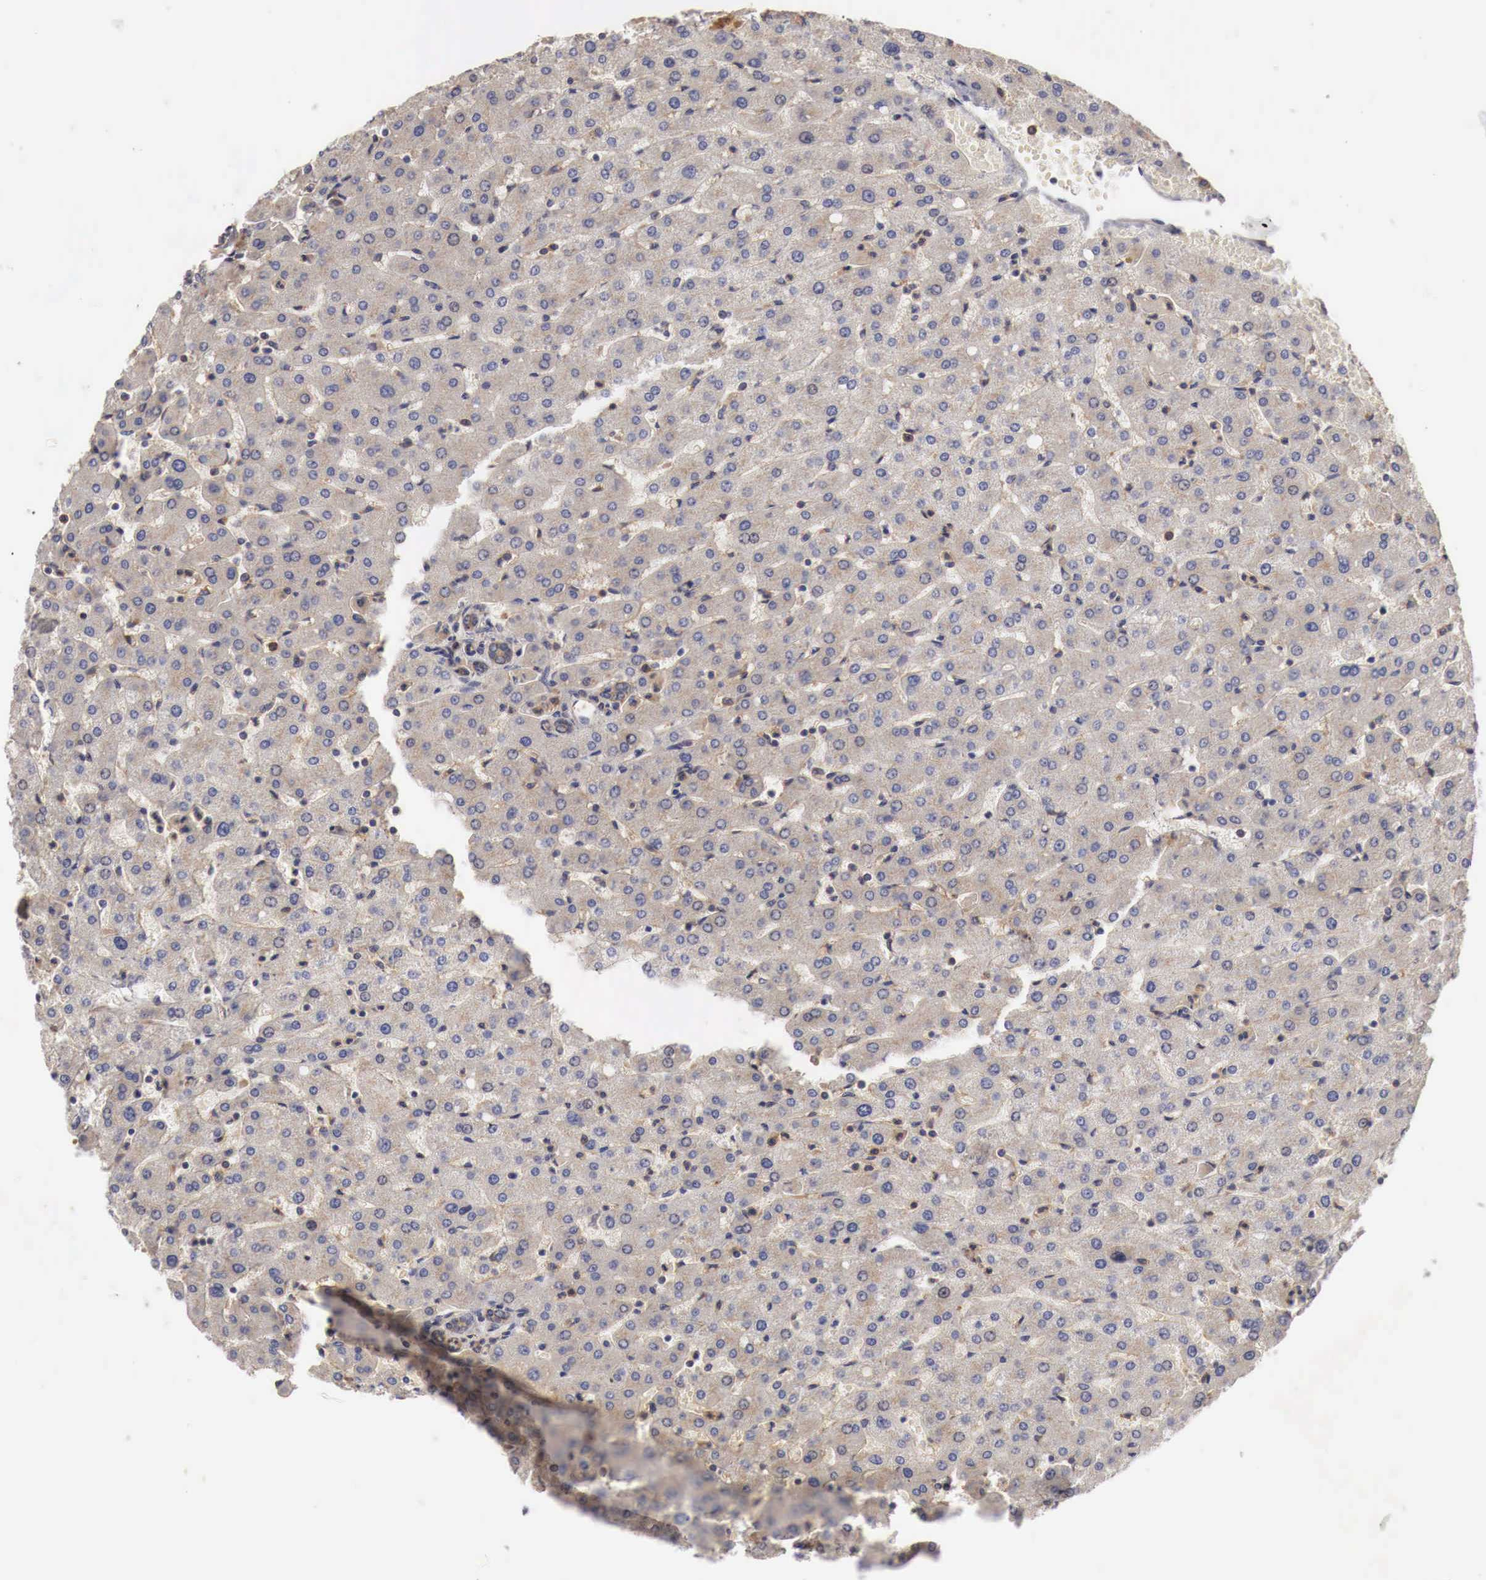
{"staining": {"intensity": "moderate", "quantity": ">75%", "location": "cytoplasmic/membranous"}, "tissue": "liver", "cell_type": "Cholangiocytes", "image_type": "normal", "snomed": [{"axis": "morphology", "description": "Normal tissue, NOS"}, {"axis": "topography", "description": "Liver"}], "caption": "High-power microscopy captured an IHC histopathology image of normal liver, revealing moderate cytoplasmic/membranous expression in about >75% of cholangiocytes. The protein is shown in brown color, while the nuclei are stained blue.", "gene": "ARMCX4", "patient": {"sex": "female", "age": 30}}